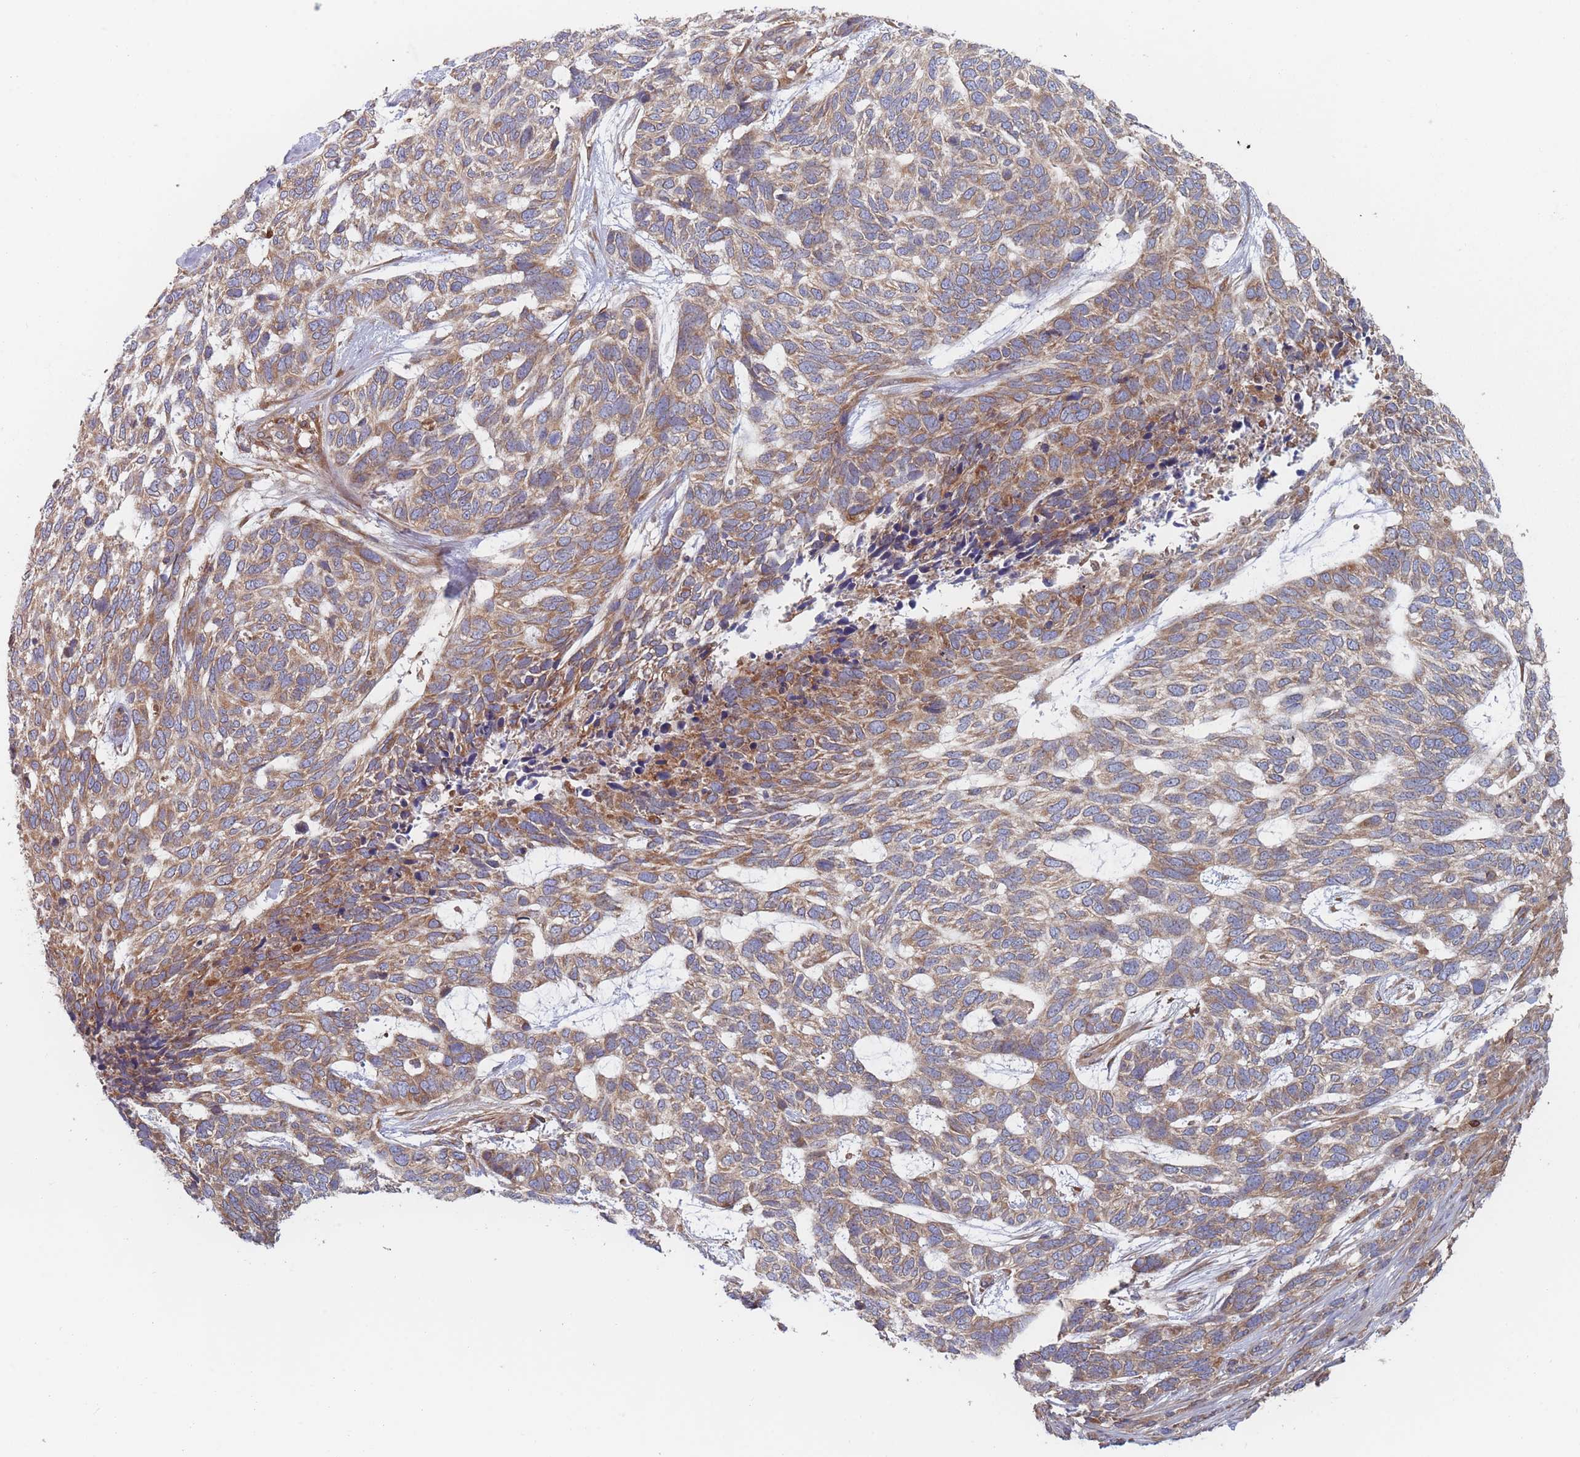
{"staining": {"intensity": "weak", "quantity": ">75%", "location": "cytoplasmic/membranous"}, "tissue": "skin cancer", "cell_type": "Tumor cells", "image_type": "cancer", "snomed": [{"axis": "morphology", "description": "Basal cell carcinoma"}, {"axis": "topography", "description": "Skin"}], "caption": "Immunohistochemical staining of skin cancer (basal cell carcinoma) shows weak cytoplasmic/membranous protein expression in approximately >75% of tumor cells.", "gene": "KDSR", "patient": {"sex": "female", "age": 65}}